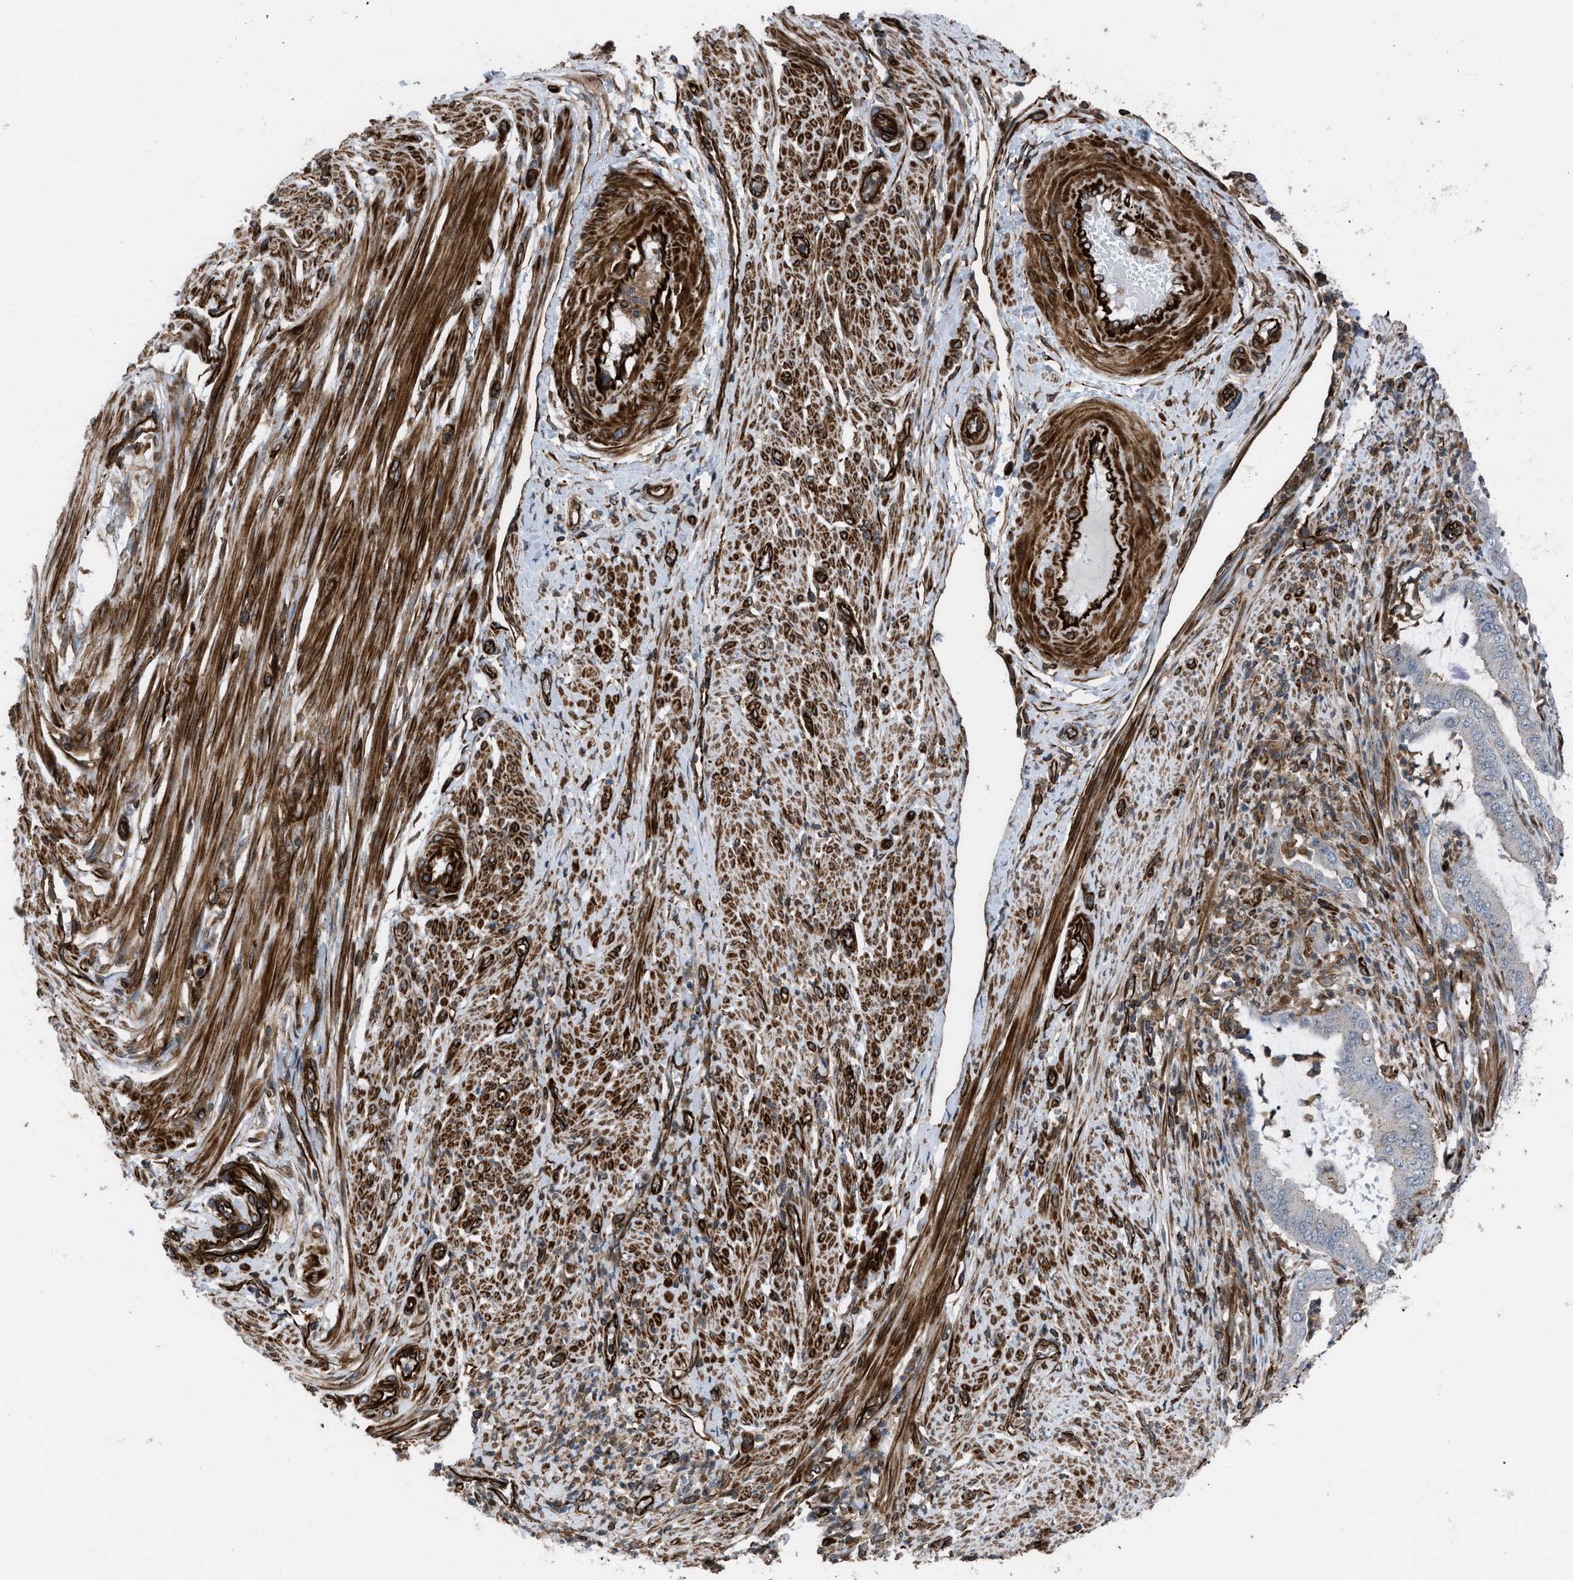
{"staining": {"intensity": "weak", "quantity": "<25%", "location": "cytoplasmic/membranous"}, "tissue": "endometrial cancer", "cell_type": "Tumor cells", "image_type": "cancer", "snomed": [{"axis": "morphology", "description": "Adenocarcinoma, NOS"}, {"axis": "topography", "description": "Endometrium"}], "caption": "This is a micrograph of IHC staining of endometrial cancer (adenocarcinoma), which shows no staining in tumor cells.", "gene": "PTPRE", "patient": {"sex": "female", "age": 70}}